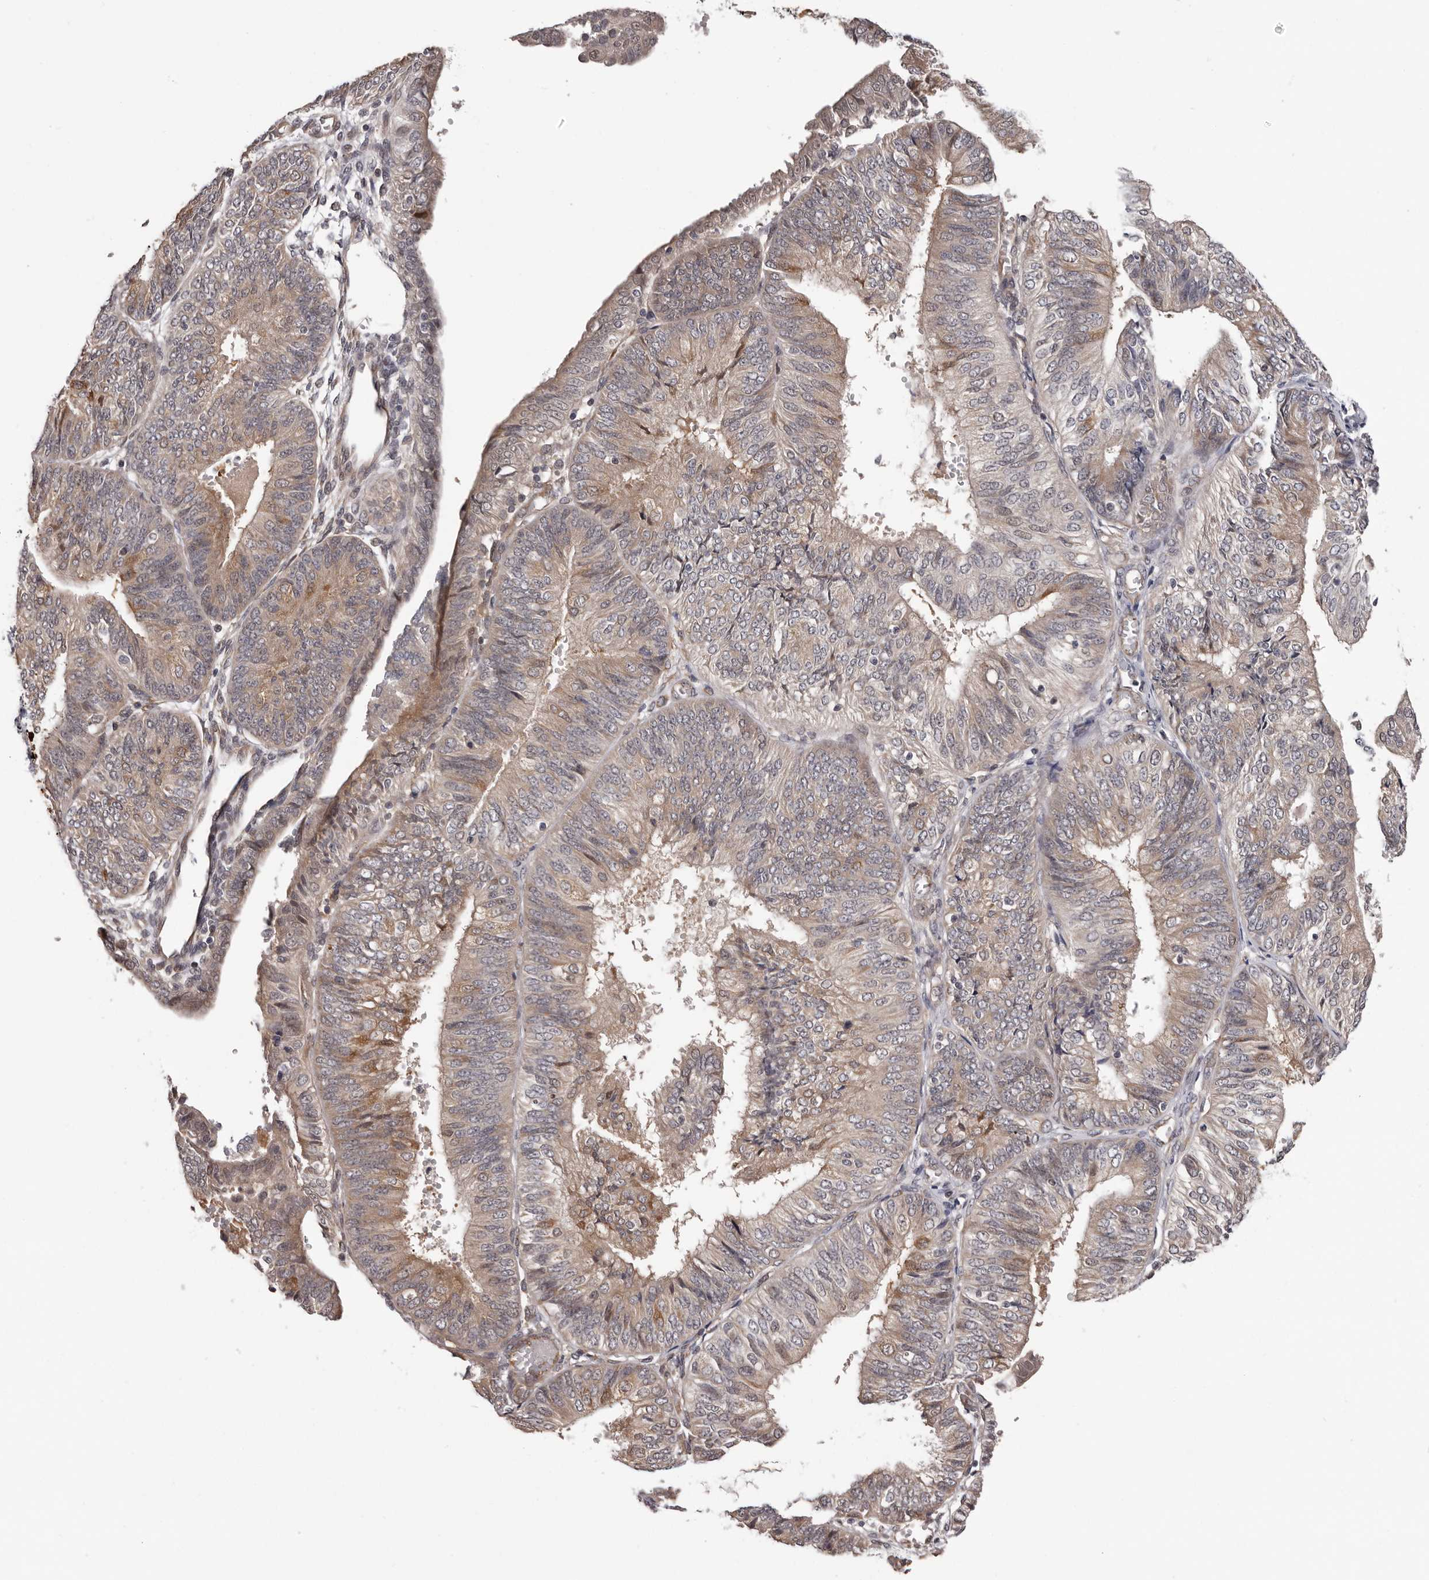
{"staining": {"intensity": "weak", "quantity": "25%-75%", "location": "cytoplasmic/membranous"}, "tissue": "endometrial cancer", "cell_type": "Tumor cells", "image_type": "cancer", "snomed": [{"axis": "morphology", "description": "Adenocarcinoma, NOS"}, {"axis": "topography", "description": "Endometrium"}], "caption": "A brown stain highlights weak cytoplasmic/membranous staining of a protein in endometrial adenocarcinoma tumor cells.", "gene": "MED8", "patient": {"sex": "female", "age": 58}}